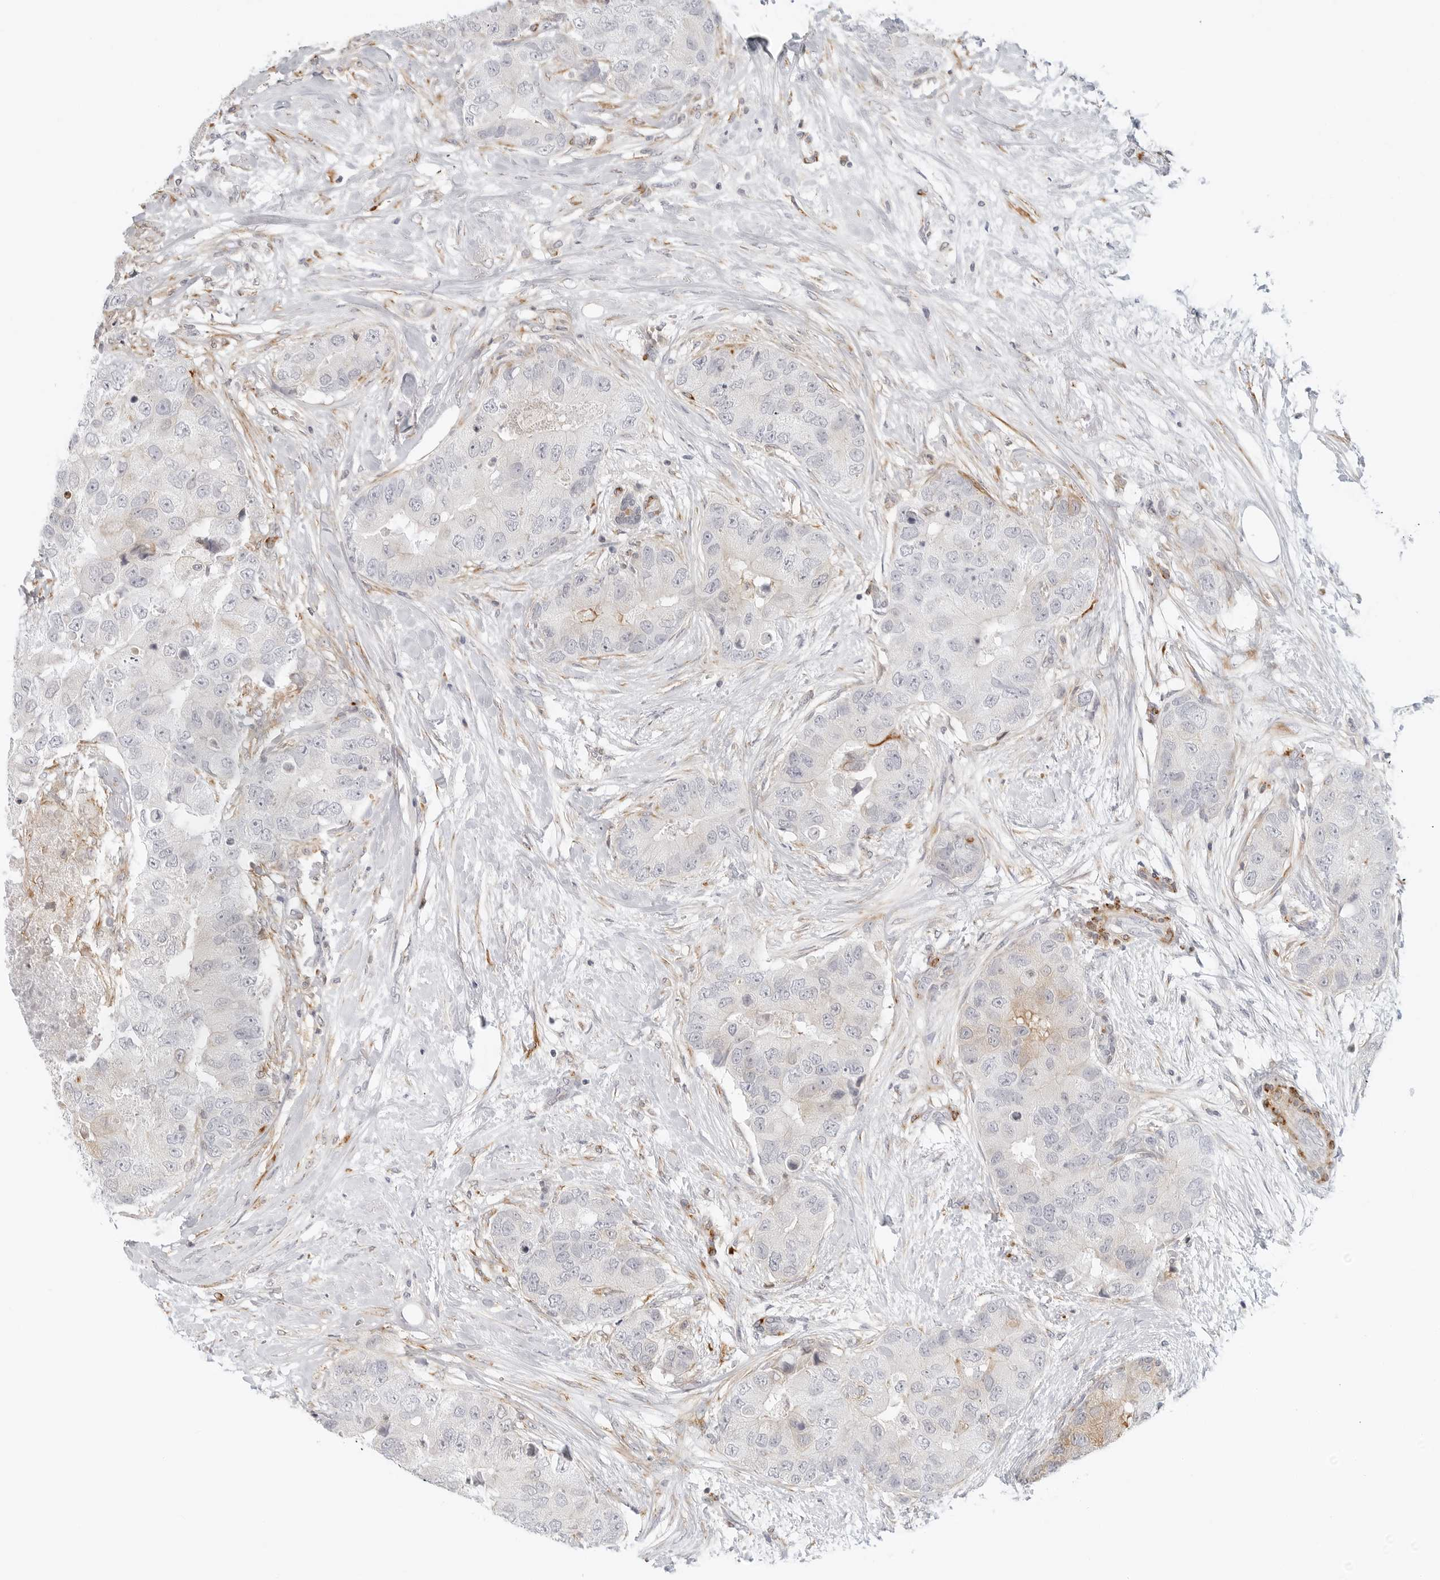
{"staining": {"intensity": "negative", "quantity": "none", "location": "none"}, "tissue": "breast cancer", "cell_type": "Tumor cells", "image_type": "cancer", "snomed": [{"axis": "morphology", "description": "Duct carcinoma"}, {"axis": "topography", "description": "Breast"}], "caption": "This histopathology image is of breast cancer stained with immunohistochemistry to label a protein in brown with the nuclei are counter-stained blue. There is no expression in tumor cells.", "gene": "C1QTNF1", "patient": {"sex": "female", "age": 62}}